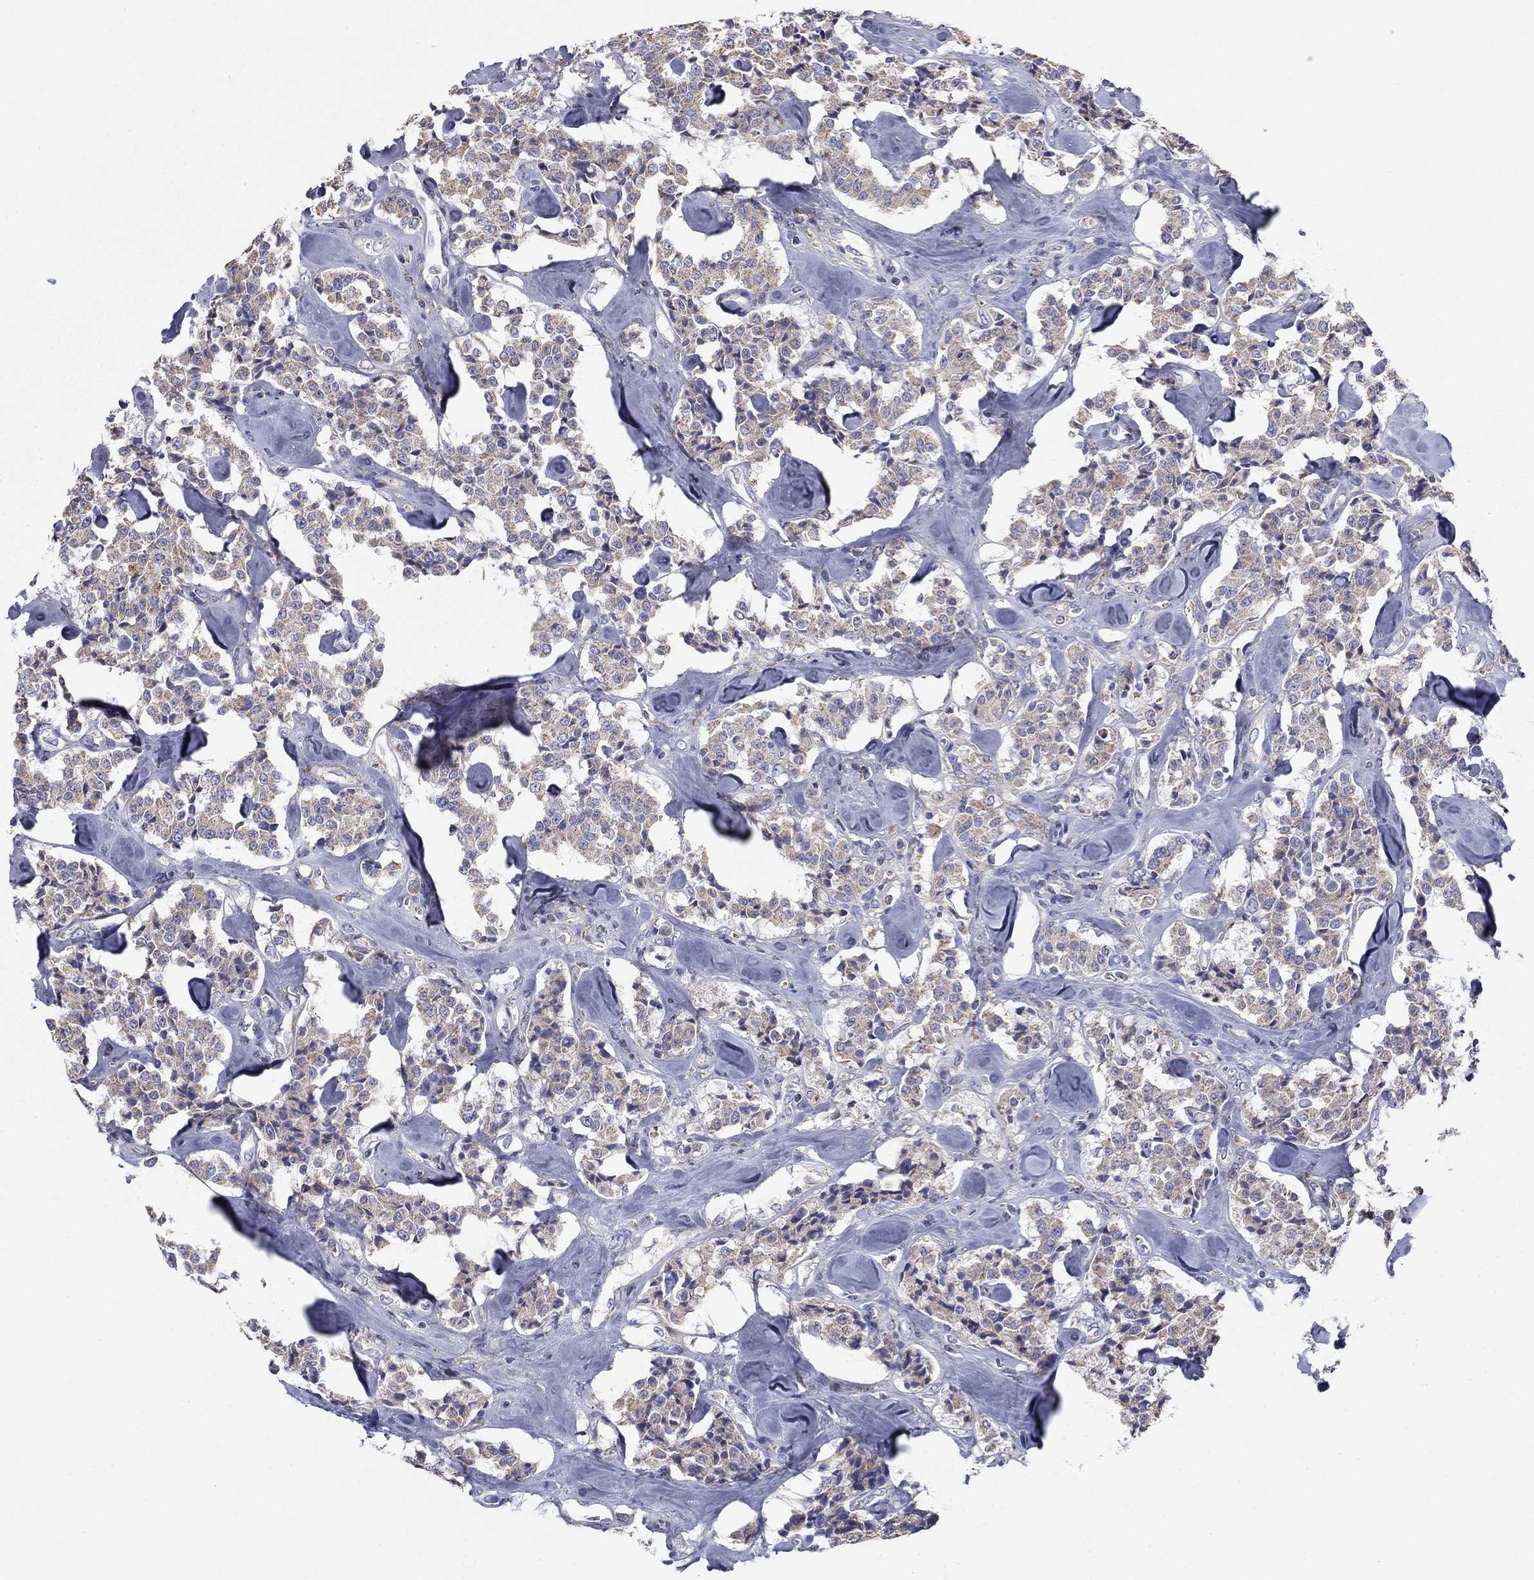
{"staining": {"intensity": "weak", "quantity": "25%-75%", "location": "cytoplasmic/membranous"}, "tissue": "carcinoid", "cell_type": "Tumor cells", "image_type": "cancer", "snomed": [{"axis": "morphology", "description": "Carcinoid, malignant, NOS"}, {"axis": "topography", "description": "Pancreas"}], "caption": "Immunohistochemical staining of human malignant carcinoid exhibits weak cytoplasmic/membranous protein expression in approximately 25%-75% of tumor cells.", "gene": "NME5", "patient": {"sex": "male", "age": 41}}